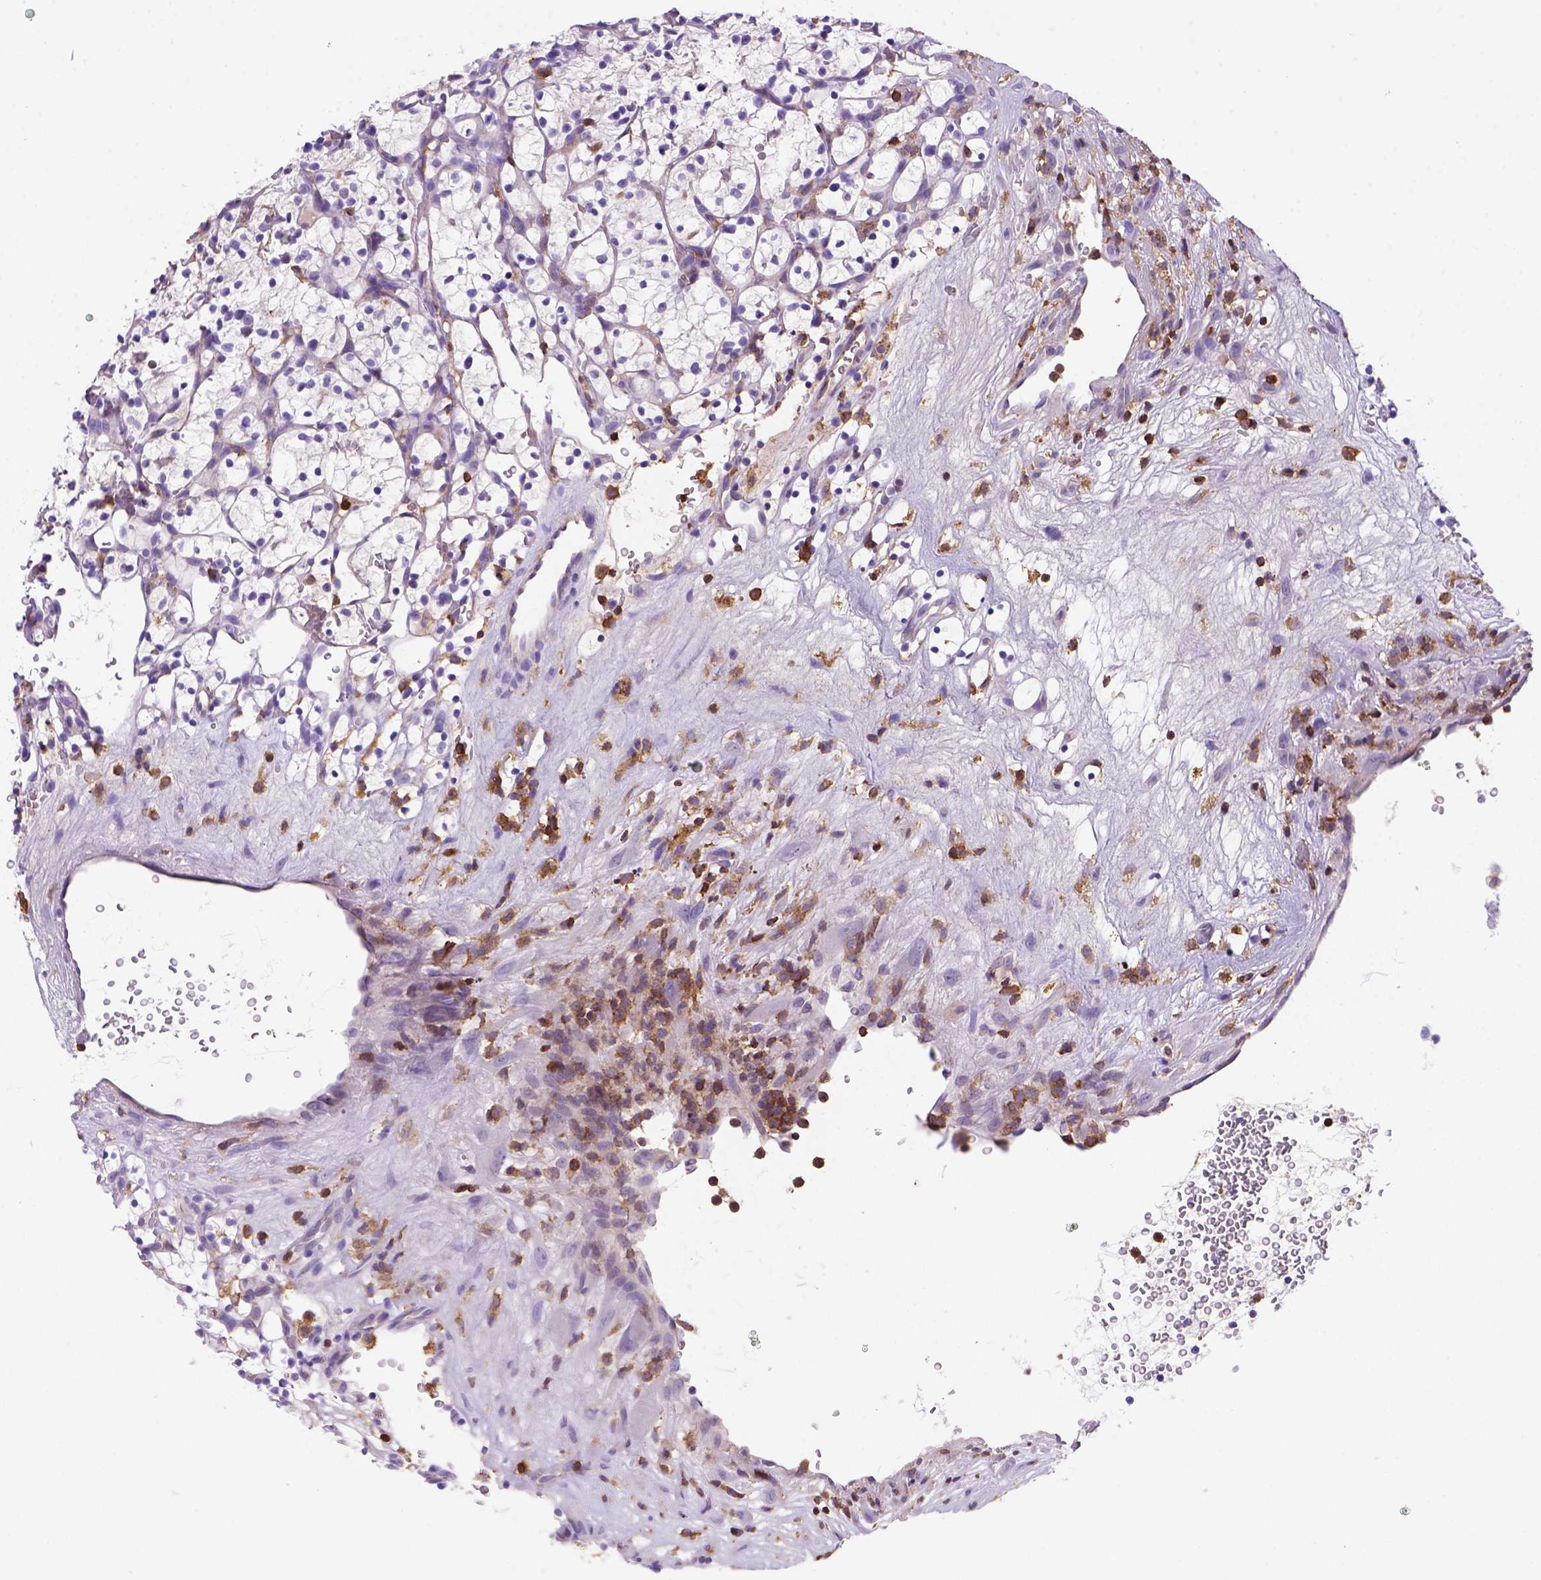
{"staining": {"intensity": "negative", "quantity": "none", "location": "none"}, "tissue": "renal cancer", "cell_type": "Tumor cells", "image_type": "cancer", "snomed": [{"axis": "morphology", "description": "Adenocarcinoma, NOS"}, {"axis": "topography", "description": "Kidney"}], "caption": "An immunohistochemistry photomicrograph of renal cancer (adenocarcinoma) is shown. There is no staining in tumor cells of renal cancer (adenocarcinoma).", "gene": "INPP5D", "patient": {"sex": "female", "age": 64}}